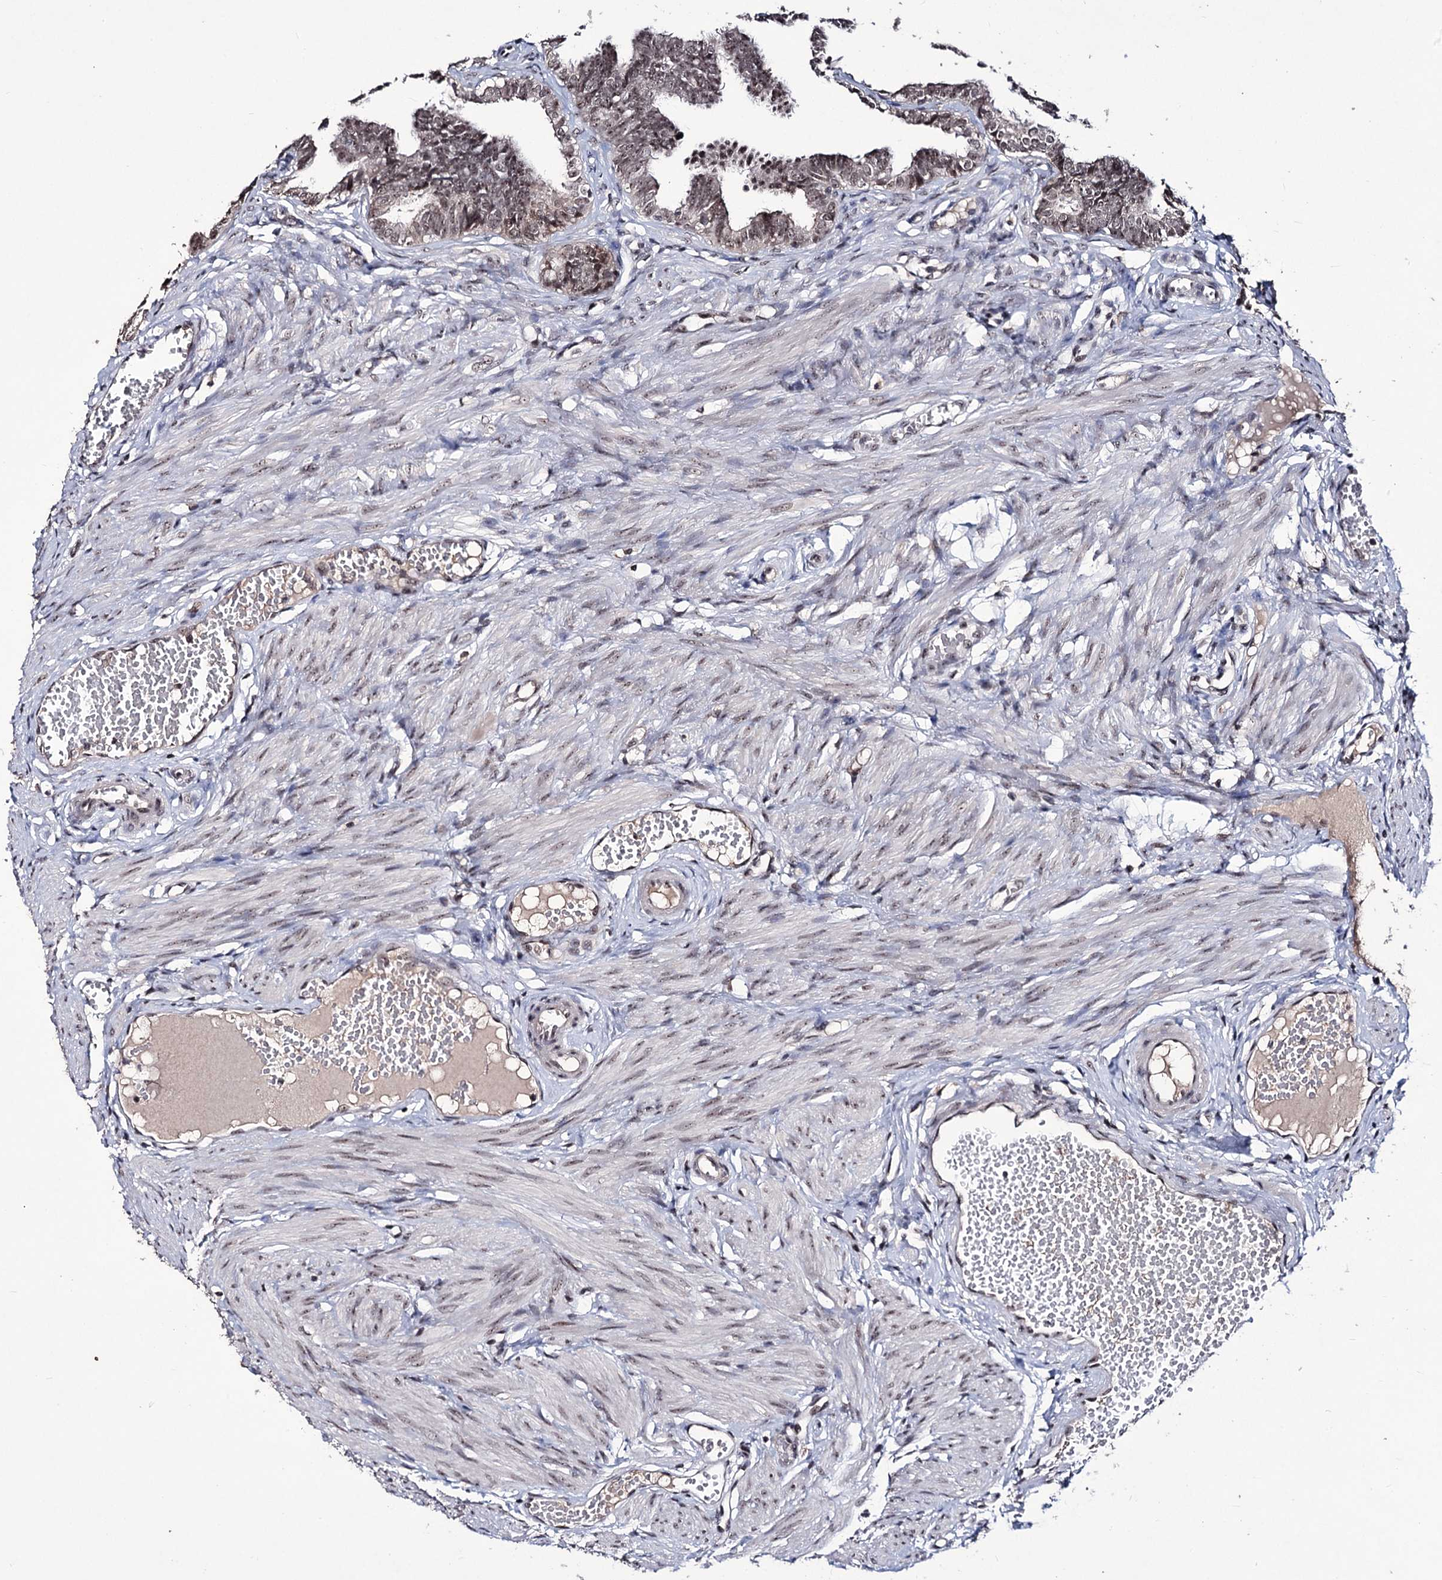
{"staining": {"intensity": "moderate", "quantity": "25%-75%", "location": "nuclear"}, "tissue": "fallopian tube", "cell_type": "Glandular cells", "image_type": "normal", "snomed": [{"axis": "morphology", "description": "Normal tissue, NOS"}, {"axis": "topography", "description": "Fallopian tube"}, {"axis": "topography", "description": "Ovary"}], "caption": "Immunohistochemistry (IHC) (DAB (3,3'-diaminobenzidine)) staining of normal fallopian tube exhibits moderate nuclear protein staining in approximately 25%-75% of glandular cells.", "gene": "VGLL4", "patient": {"sex": "female", "age": 23}}